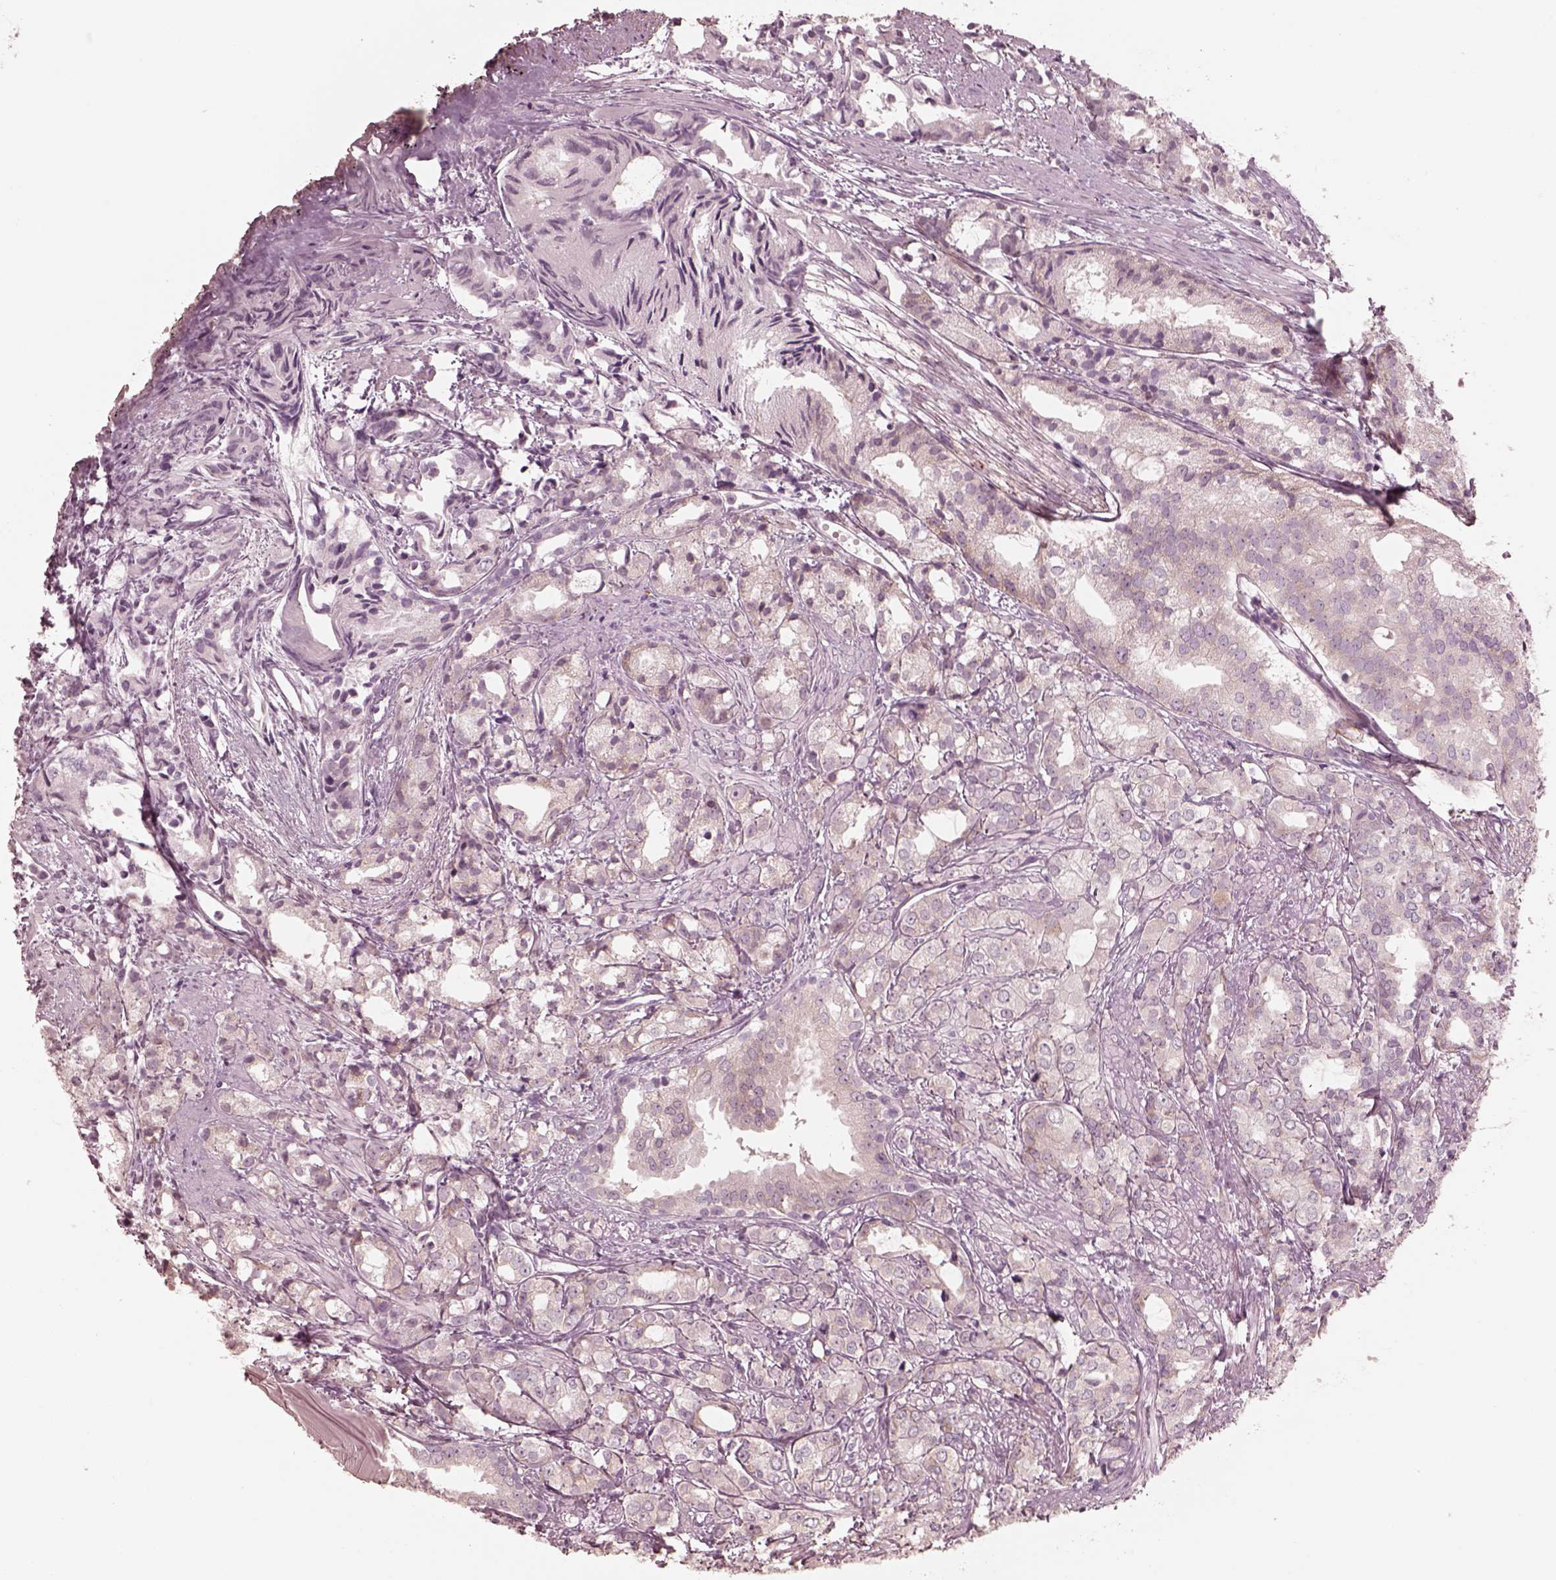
{"staining": {"intensity": "negative", "quantity": "none", "location": "none"}, "tissue": "prostate cancer", "cell_type": "Tumor cells", "image_type": "cancer", "snomed": [{"axis": "morphology", "description": "Adenocarcinoma, High grade"}, {"axis": "topography", "description": "Prostate"}], "caption": "Tumor cells show no significant staining in prostate high-grade adenocarcinoma. (Stains: DAB (3,3'-diaminobenzidine) IHC with hematoxylin counter stain, Microscopy: brightfield microscopy at high magnification).", "gene": "RAB3C", "patient": {"sex": "male", "age": 79}}